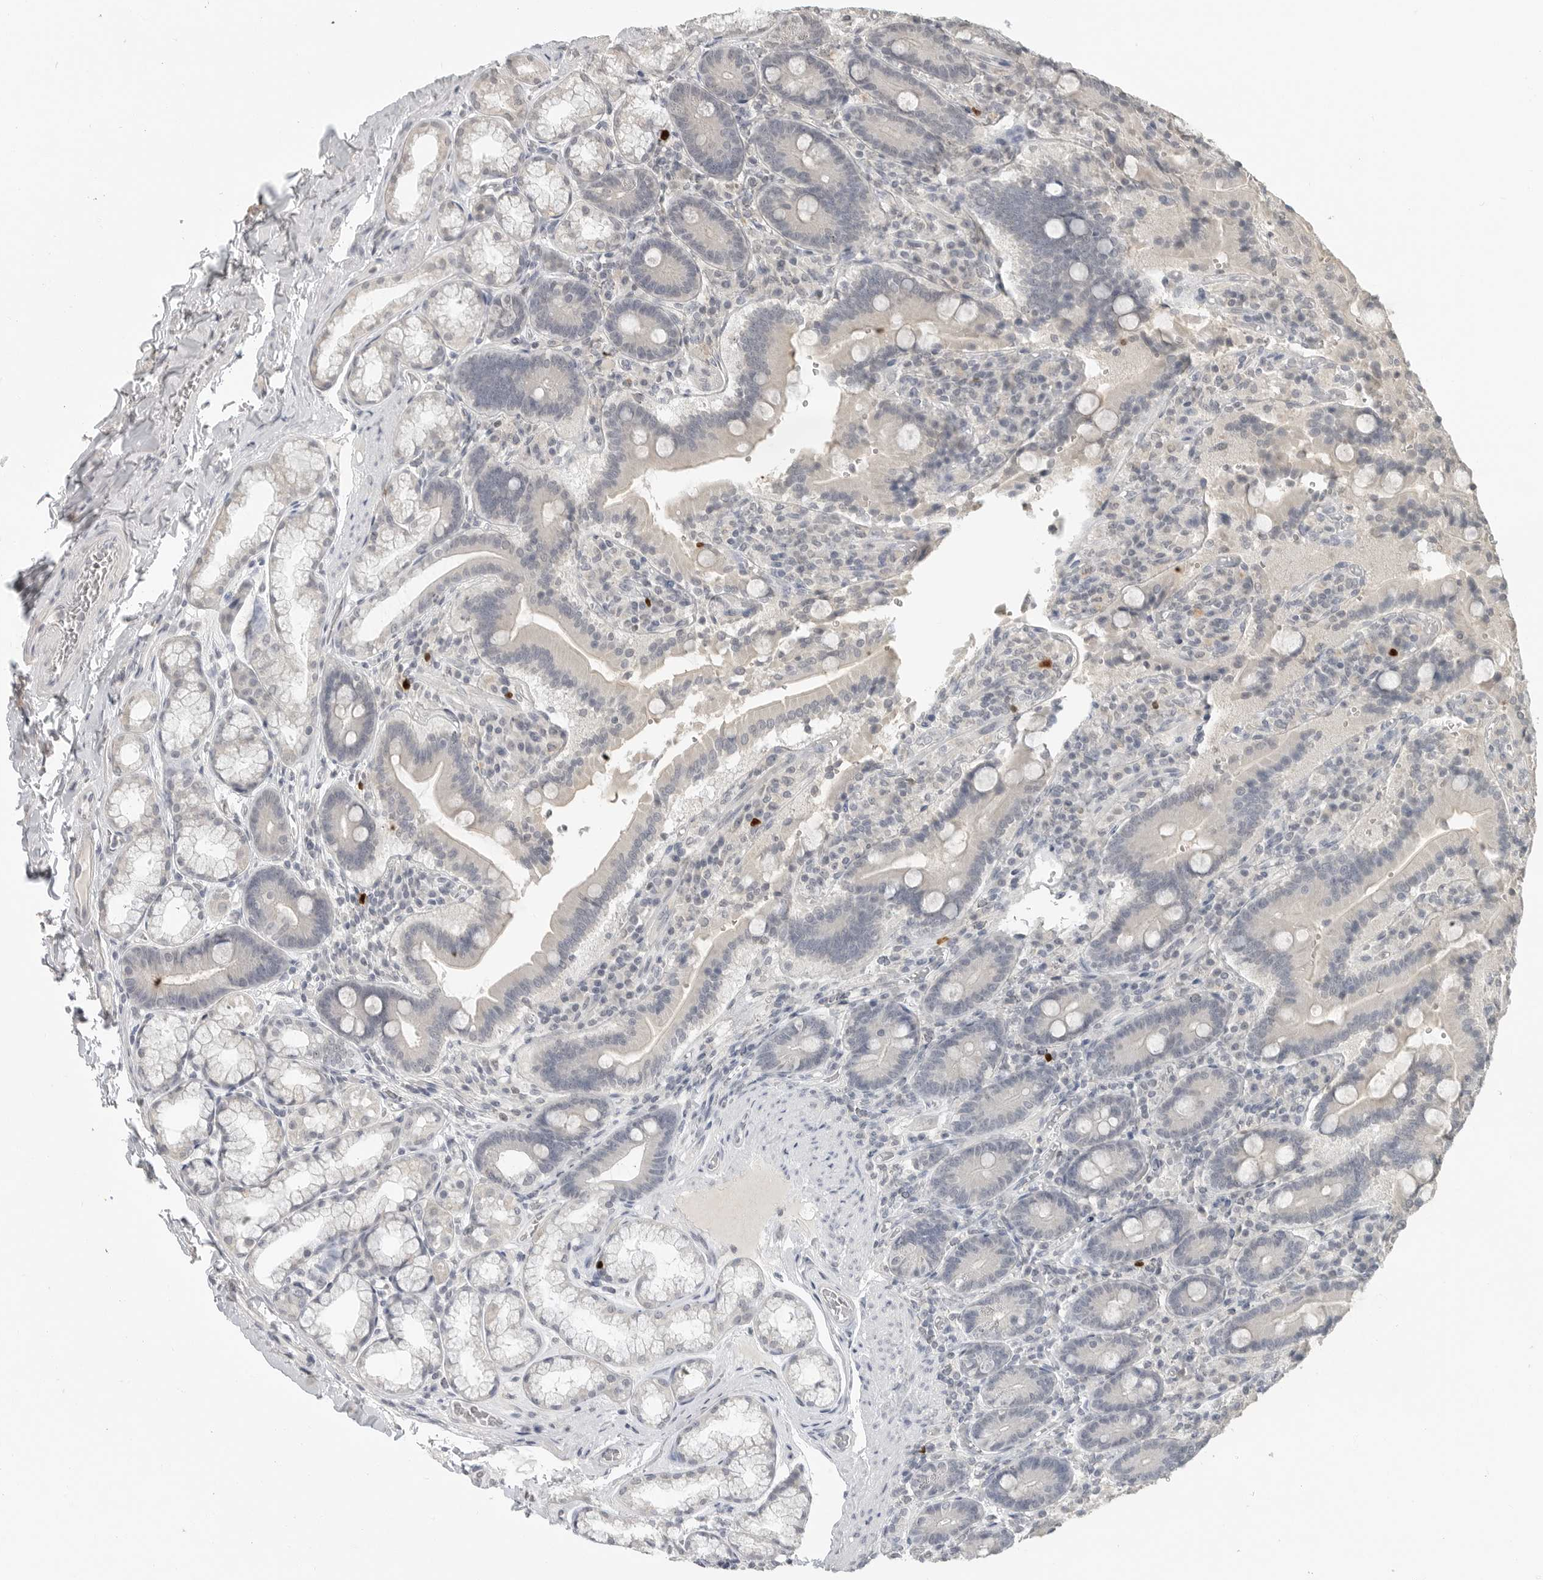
{"staining": {"intensity": "negative", "quantity": "none", "location": "none"}, "tissue": "duodenum", "cell_type": "Glandular cells", "image_type": "normal", "snomed": [{"axis": "morphology", "description": "Normal tissue, NOS"}, {"axis": "topography", "description": "Duodenum"}], "caption": "DAB immunohistochemical staining of normal human duodenum demonstrates no significant positivity in glandular cells. (DAB (3,3'-diaminobenzidine) immunohistochemistry (IHC) with hematoxylin counter stain).", "gene": "FOXP3", "patient": {"sex": "female", "age": 62}}